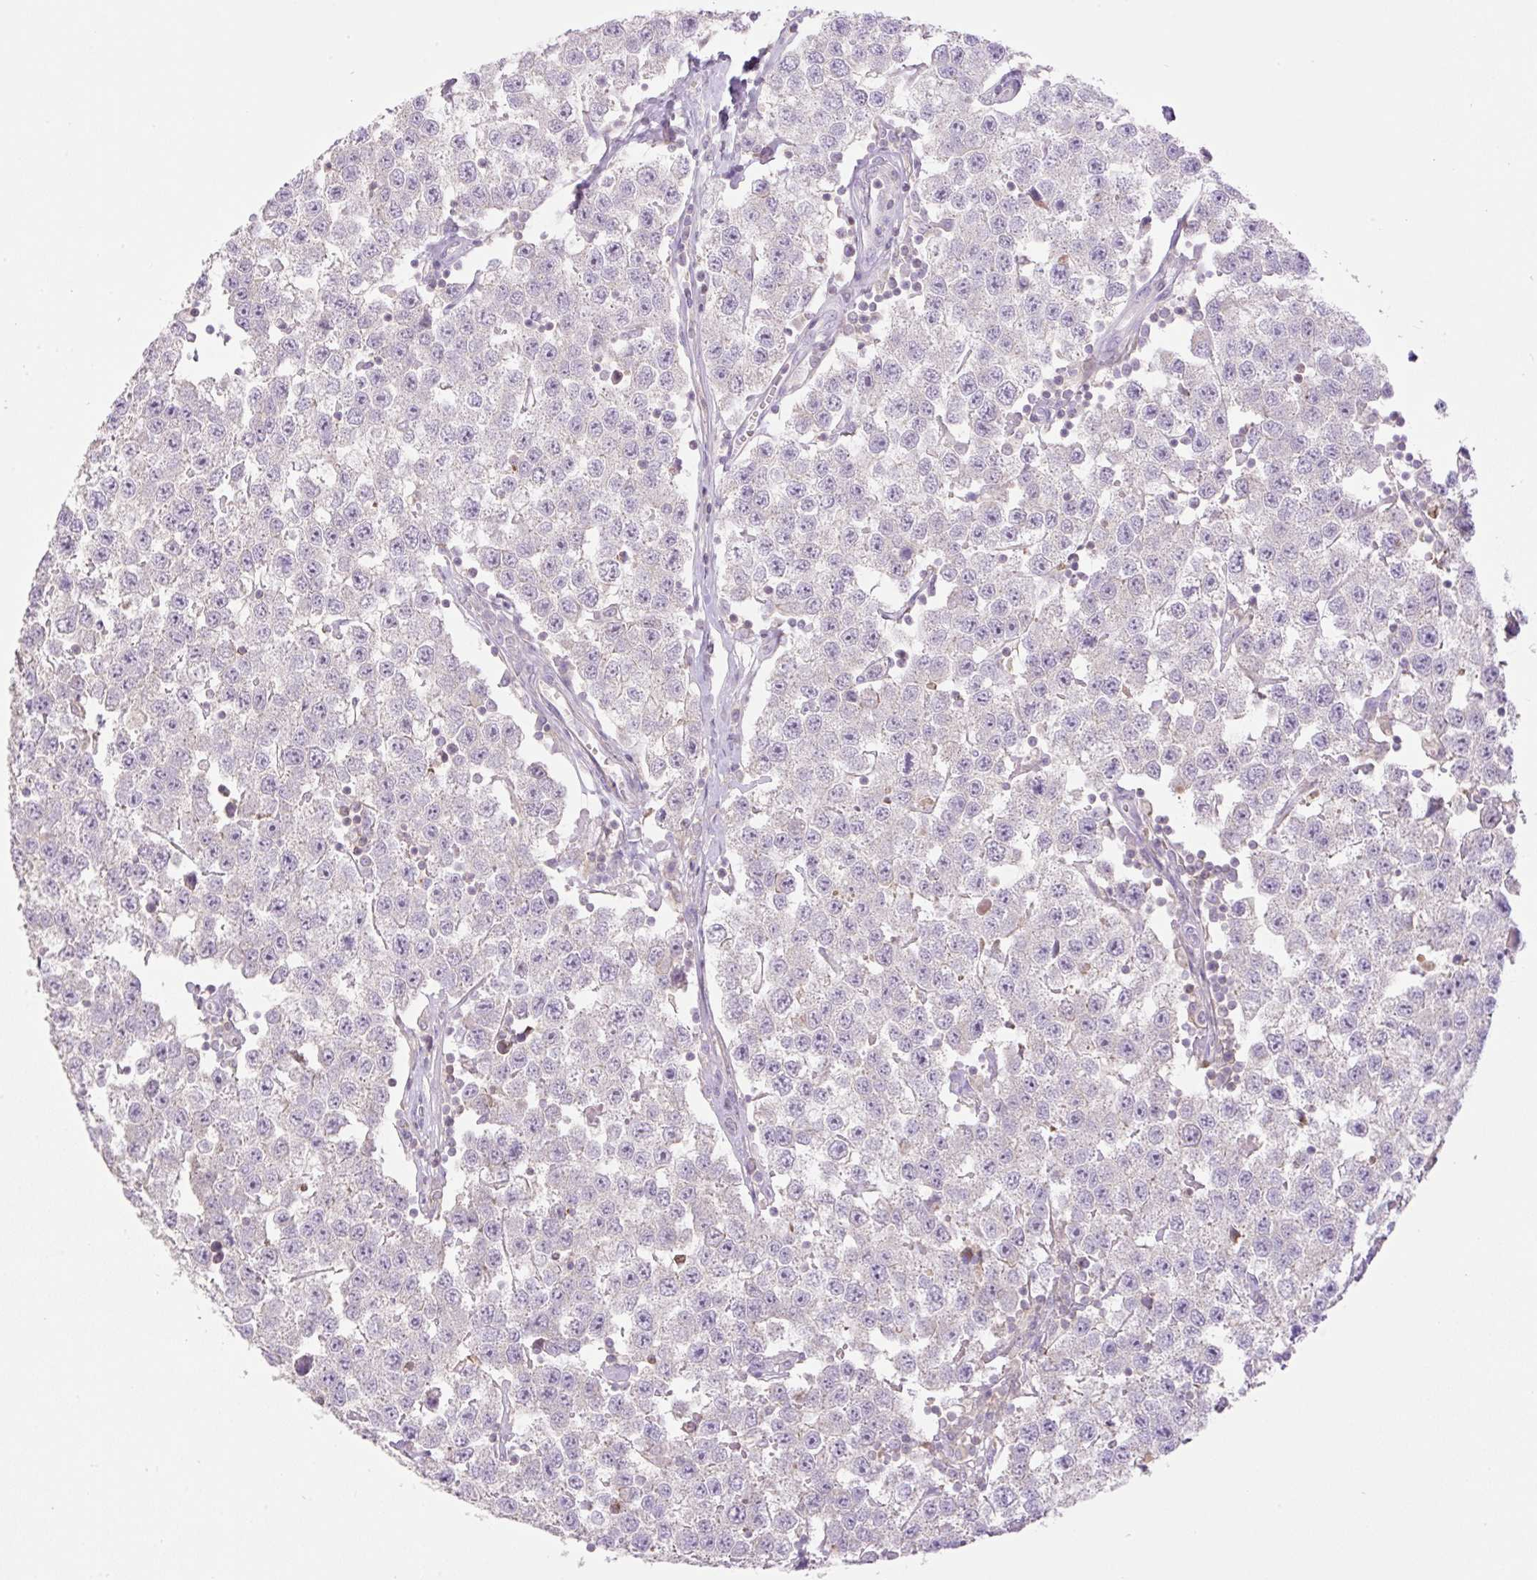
{"staining": {"intensity": "negative", "quantity": "none", "location": "none"}, "tissue": "testis cancer", "cell_type": "Tumor cells", "image_type": "cancer", "snomed": [{"axis": "morphology", "description": "Seminoma, NOS"}, {"axis": "topography", "description": "Testis"}], "caption": "An immunohistochemistry (IHC) micrograph of testis seminoma is shown. There is no staining in tumor cells of testis seminoma. (DAB immunohistochemistry (IHC) visualized using brightfield microscopy, high magnification).", "gene": "VPS25", "patient": {"sex": "male", "age": 34}}